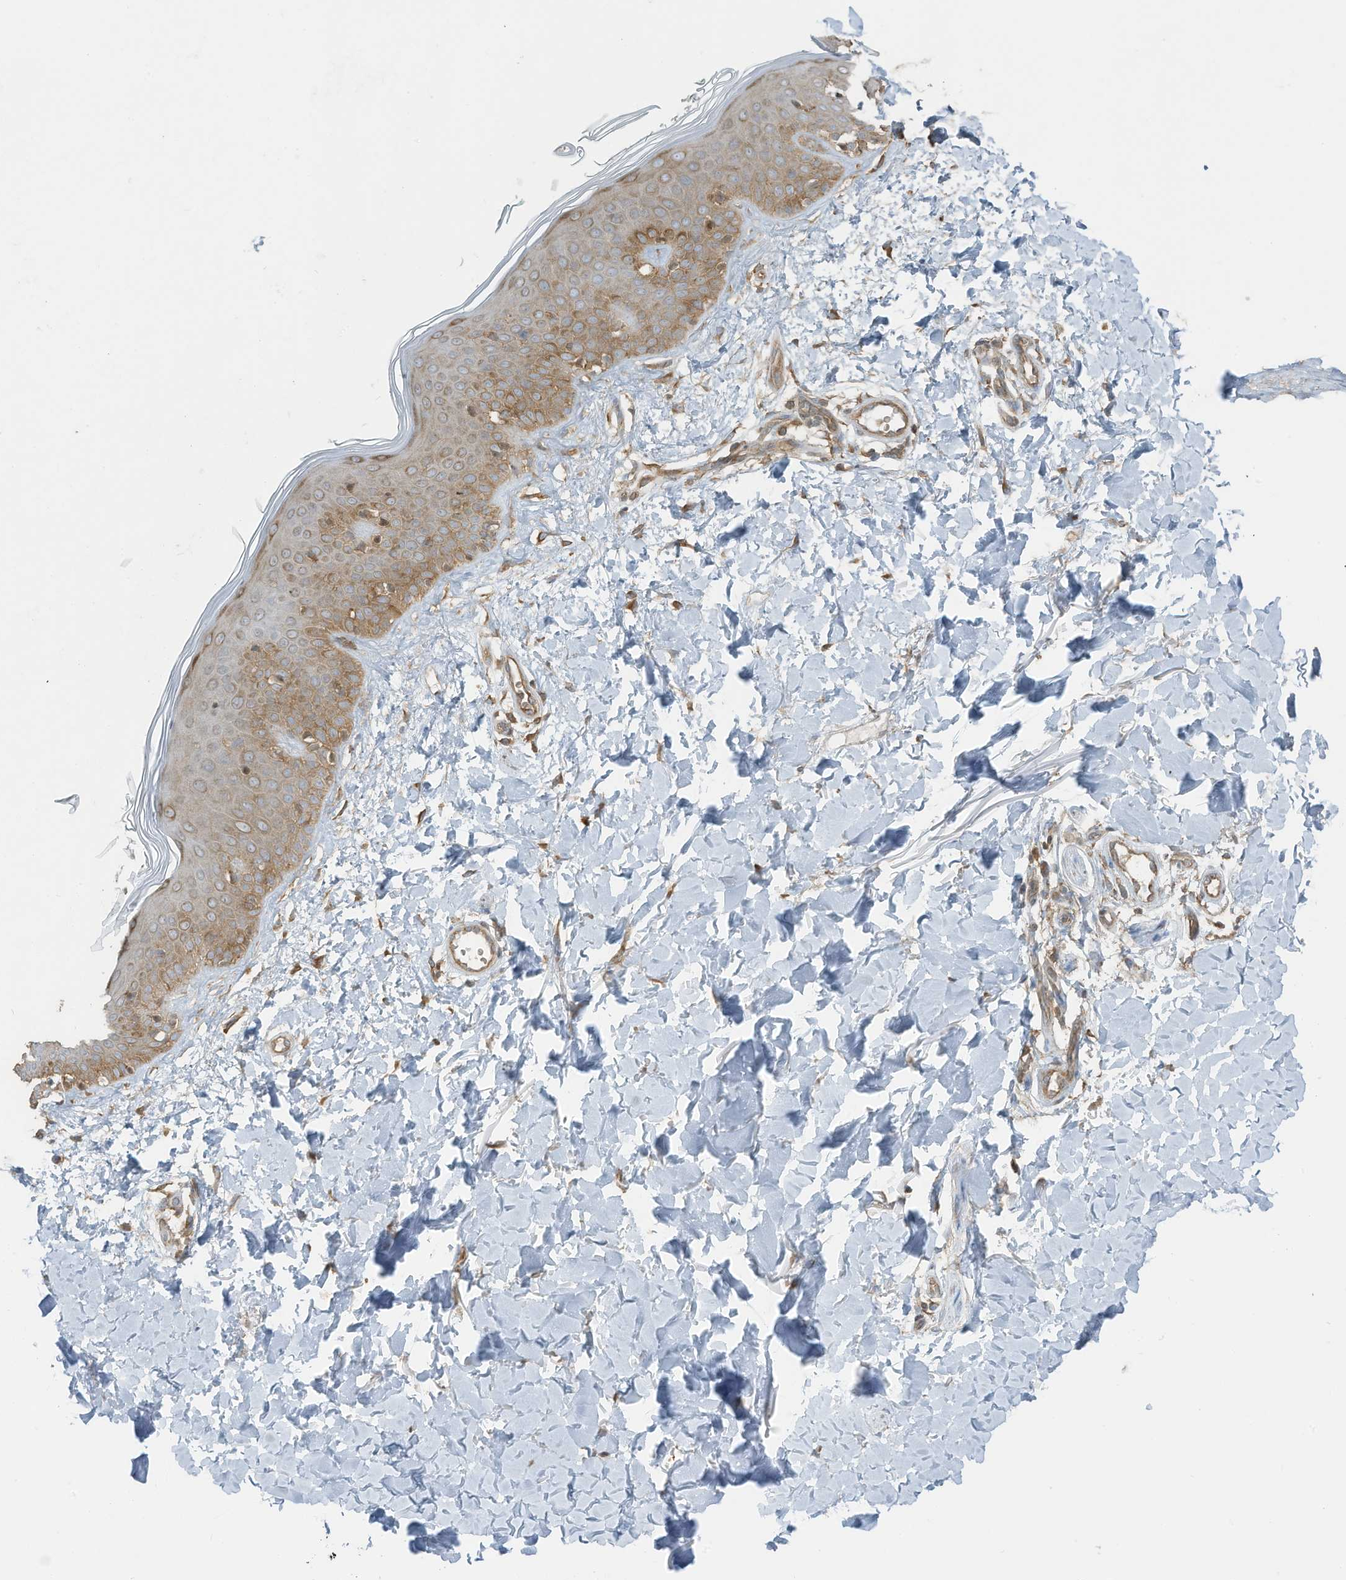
{"staining": {"intensity": "moderate", "quantity": "25%-75%", "location": "cytoplasmic/membranous"}, "tissue": "skin", "cell_type": "Fibroblasts", "image_type": "normal", "snomed": [{"axis": "morphology", "description": "Normal tissue, NOS"}, {"axis": "topography", "description": "Skin"}], "caption": "Immunohistochemistry (IHC) staining of normal skin, which reveals medium levels of moderate cytoplasmic/membranous positivity in approximately 25%-75% of fibroblasts indicating moderate cytoplasmic/membranous protein positivity. The staining was performed using DAB (brown) for protein detection and nuclei were counterstained in hematoxylin (blue).", "gene": "OLA1", "patient": {"sex": "male", "age": 37}}